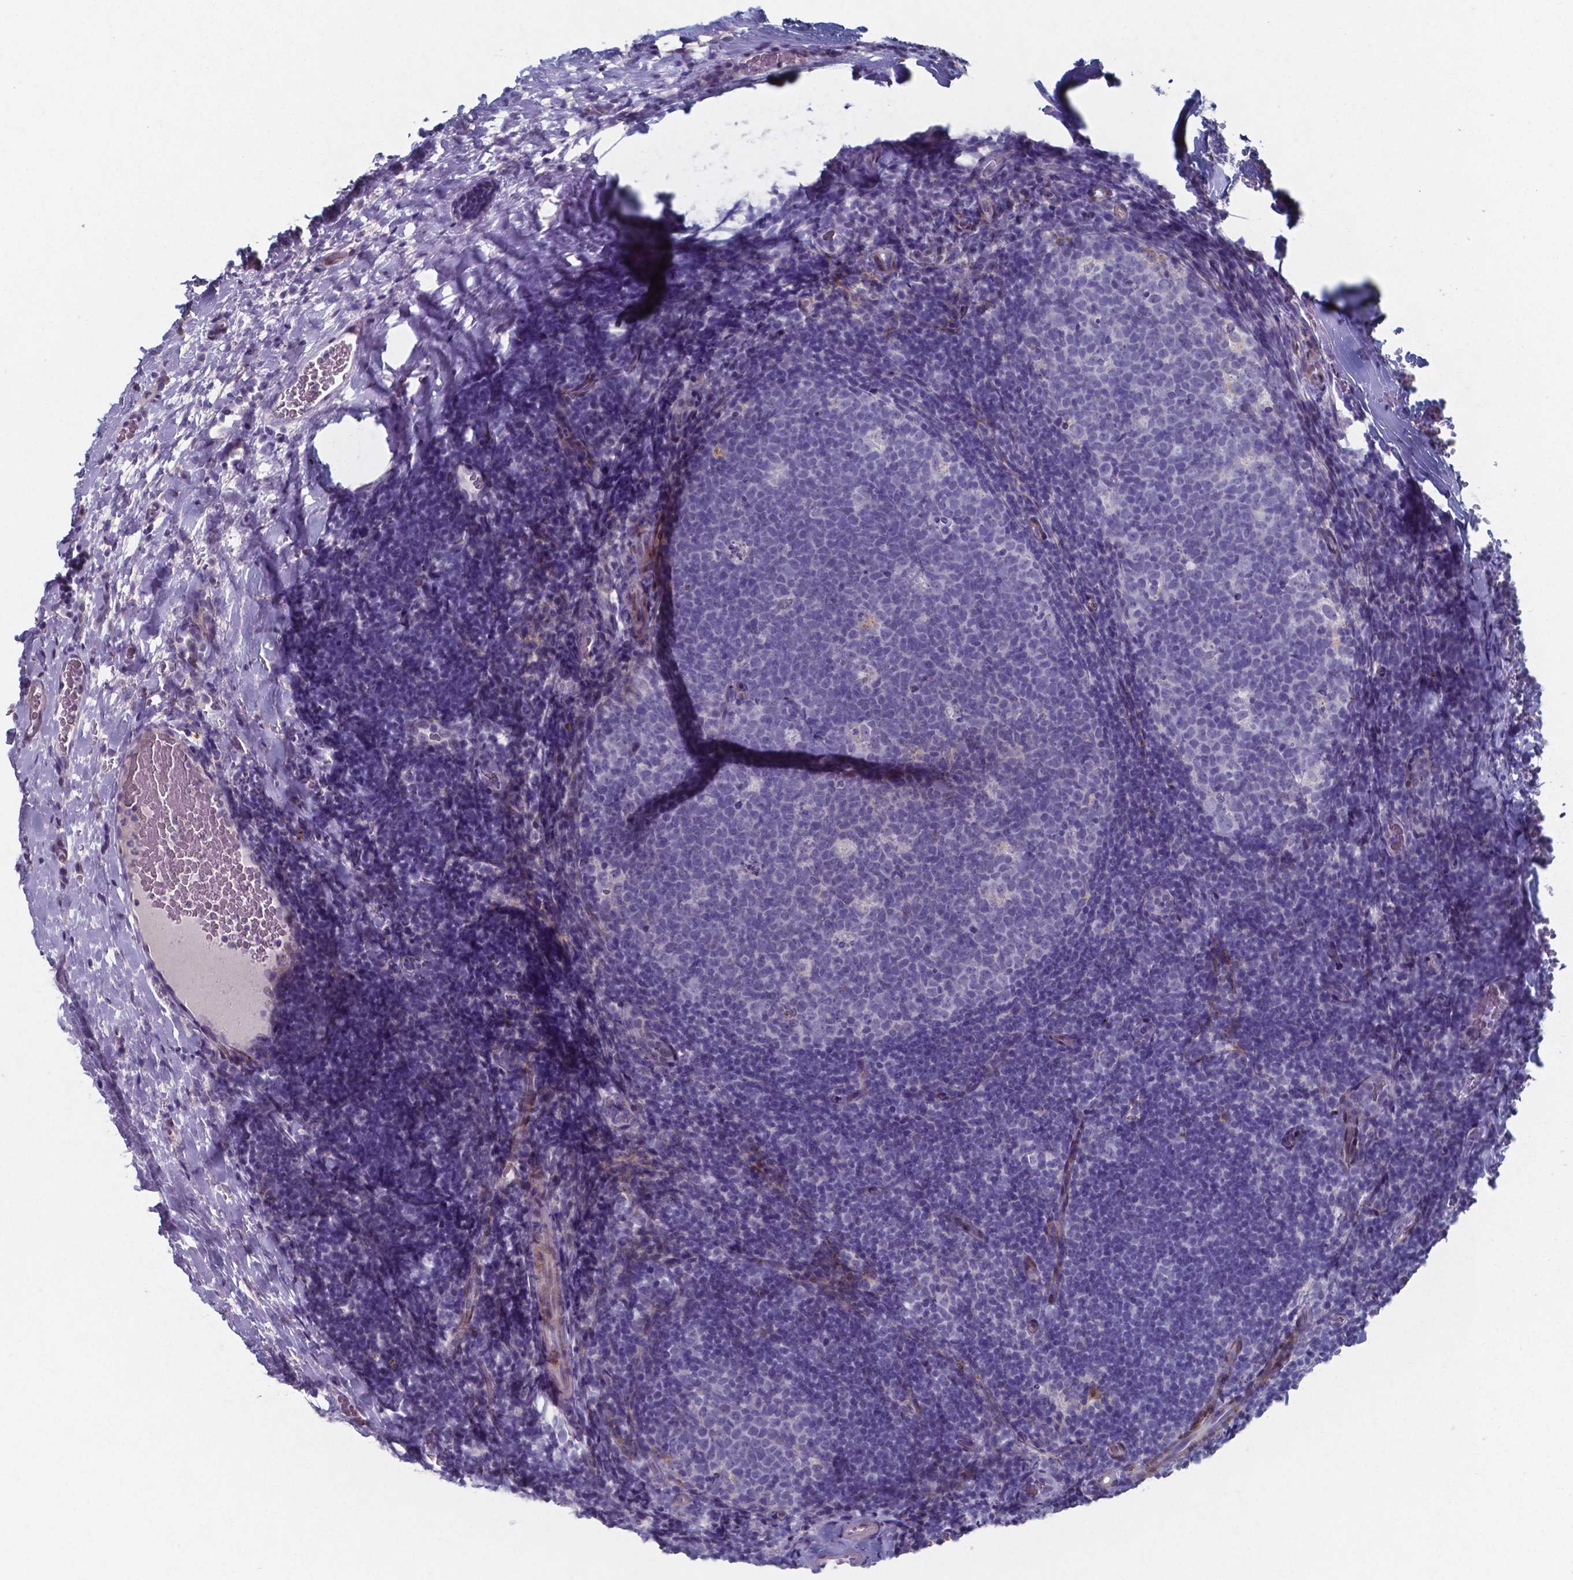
{"staining": {"intensity": "negative", "quantity": "none", "location": "none"}, "tissue": "tonsil", "cell_type": "Germinal center cells", "image_type": "normal", "snomed": [{"axis": "morphology", "description": "Normal tissue, NOS"}, {"axis": "topography", "description": "Tonsil"}], "caption": "An IHC image of normal tonsil is shown. There is no staining in germinal center cells of tonsil. (Brightfield microscopy of DAB immunohistochemistry at high magnification).", "gene": "PLA2R1", "patient": {"sex": "male", "age": 17}}